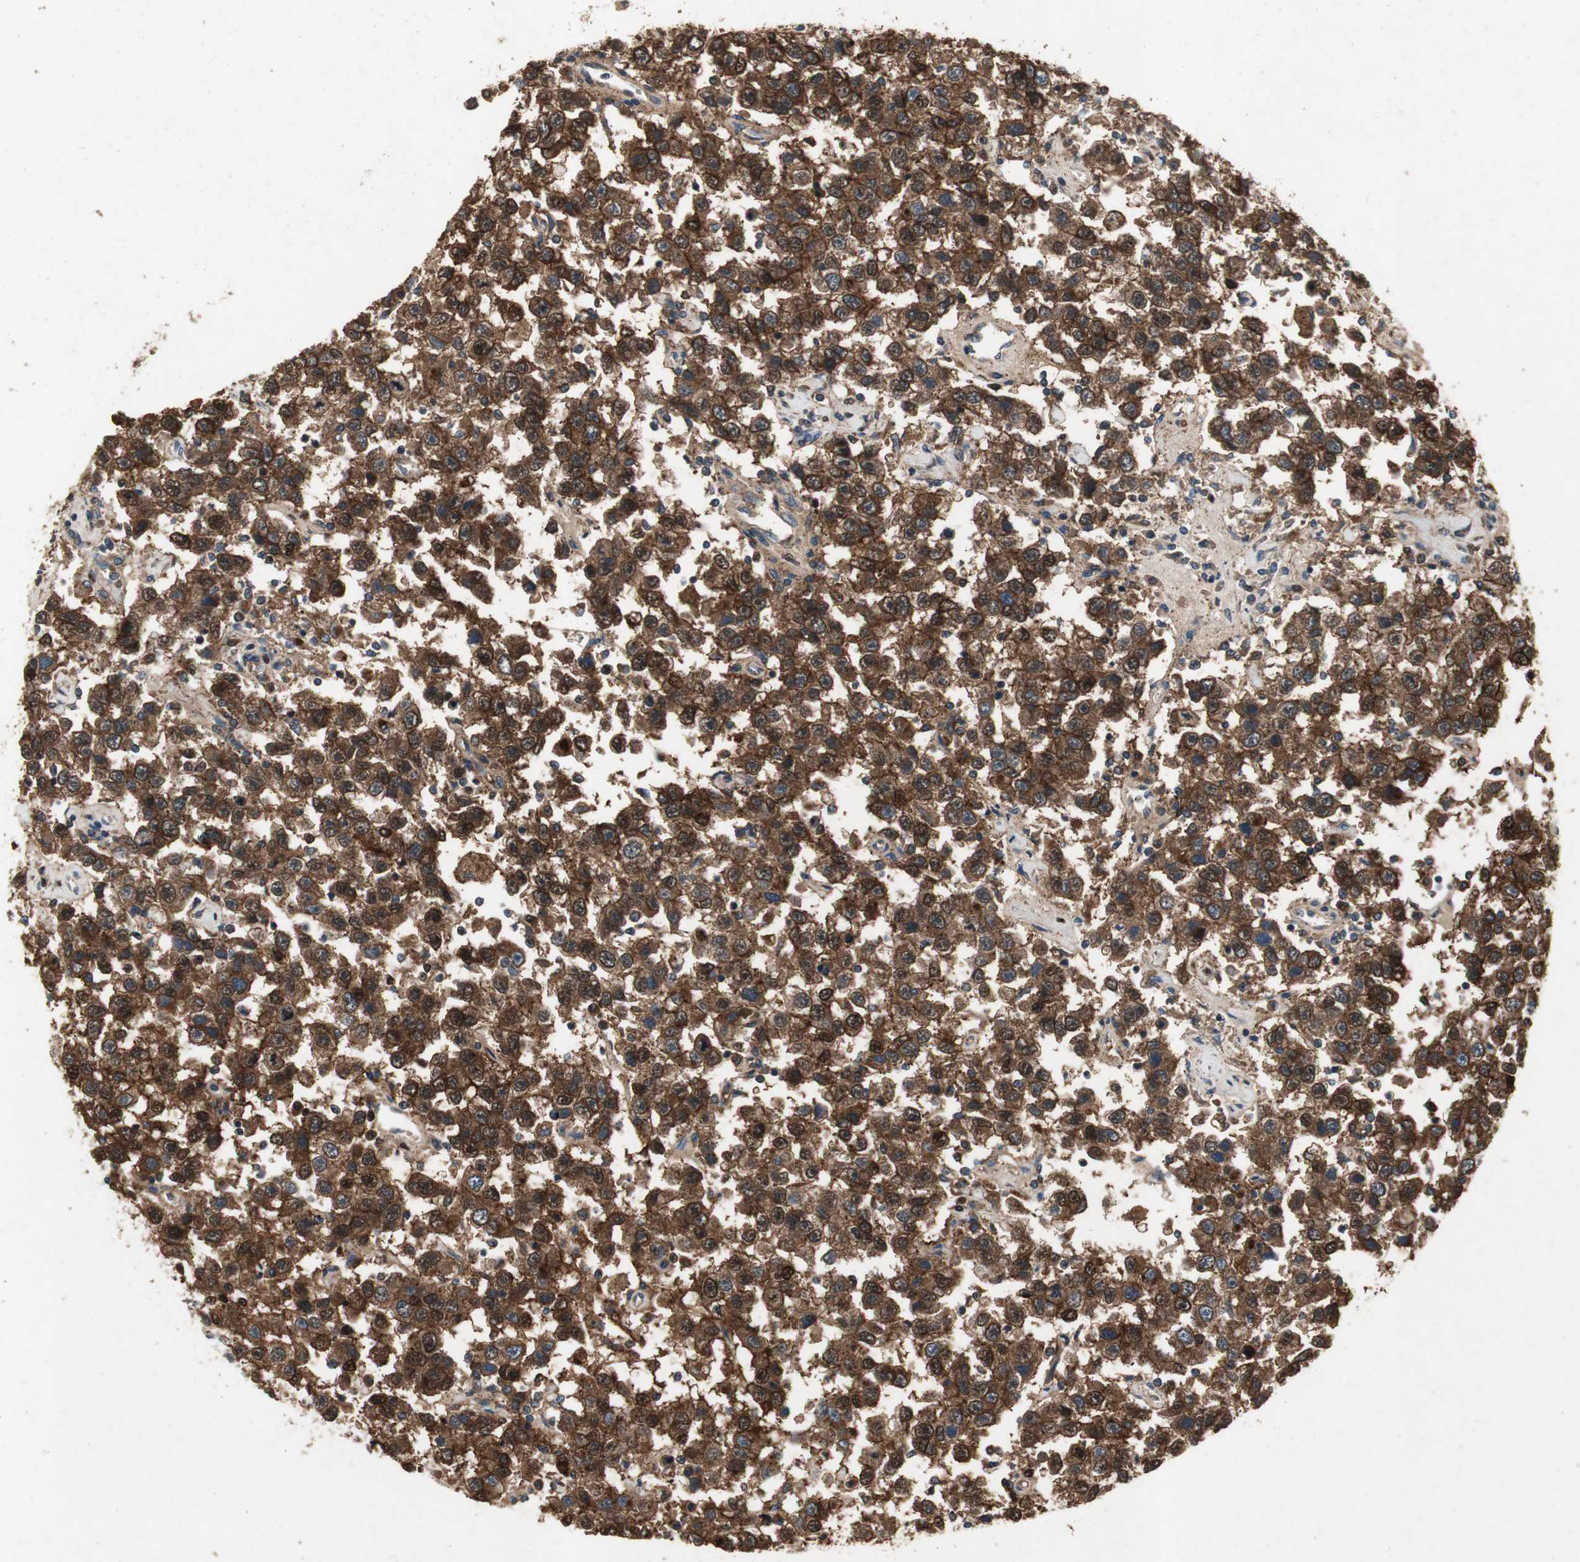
{"staining": {"intensity": "strong", "quantity": ">75%", "location": "cytoplasmic/membranous"}, "tissue": "testis cancer", "cell_type": "Tumor cells", "image_type": "cancer", "snomed": [{"axis": "morphology", "description": "Seminoma, NOS"}, {"axis": "topography", "description": "Testis"}], "caption": "Seminoma (testis) was stained to show a protein in brown. There is high levels of strong cytoplasmic/membranous staining in about >75% of tumor cells.", "gene": "ALPL", "patient": {"sex": "male", "age": 41}}